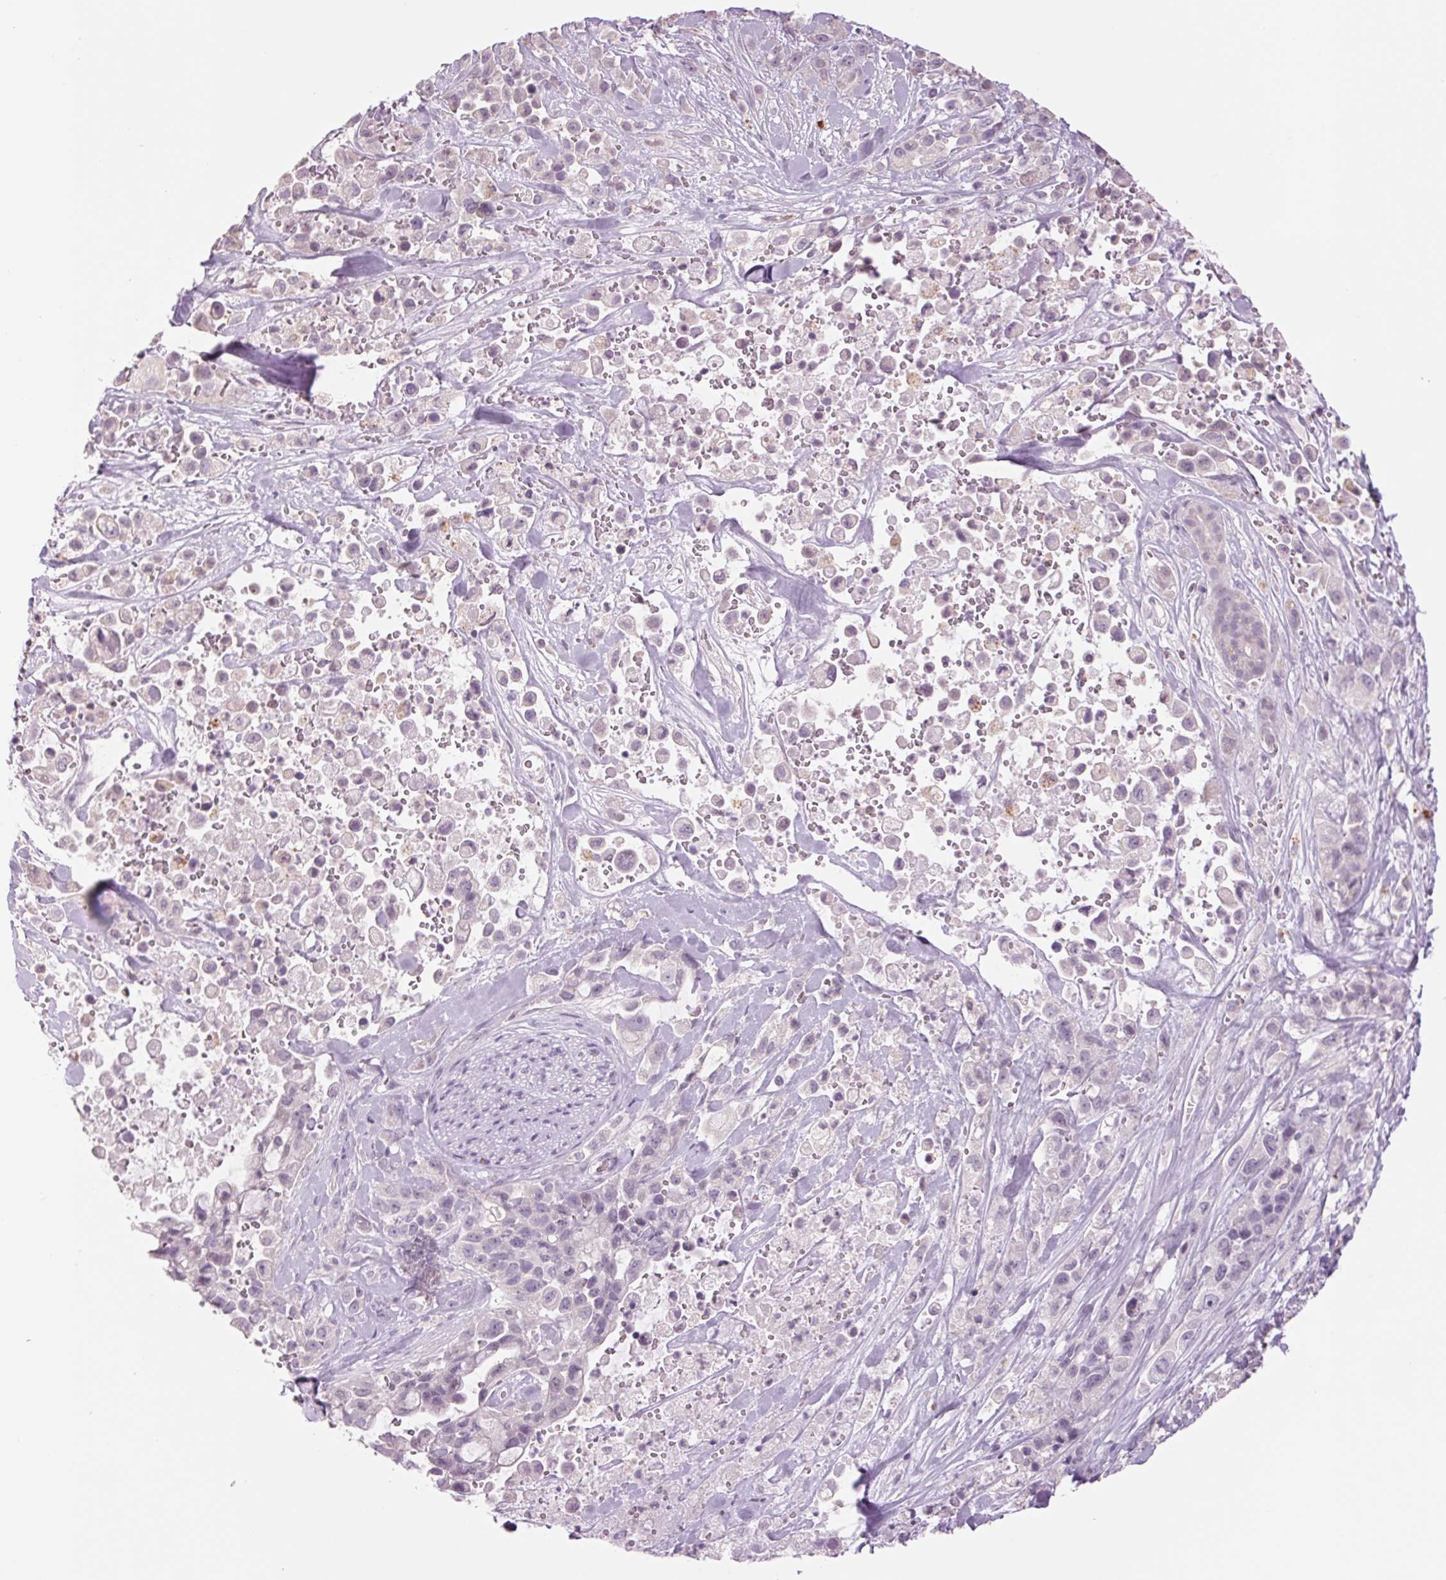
{"staining": {"intensity": "negative", "quantity": "none", "location": "none"}, "tissue": "pancreatic cancer", "cell_type": "Tumor cells", "image_type": "cancer", "snomed": [{"axis": "morphology", "description": "Adenocarcinoma, NOS"}, {"axis": "topography", "description": "Pancreas"}], "caption": "Human pancreatic adenocarcinoma stained for a protein using immunohistochemistry demonstrates no positivity in tumor cells.", "gene": "MPO", "patient": {"sex": "male", "age": 44}}